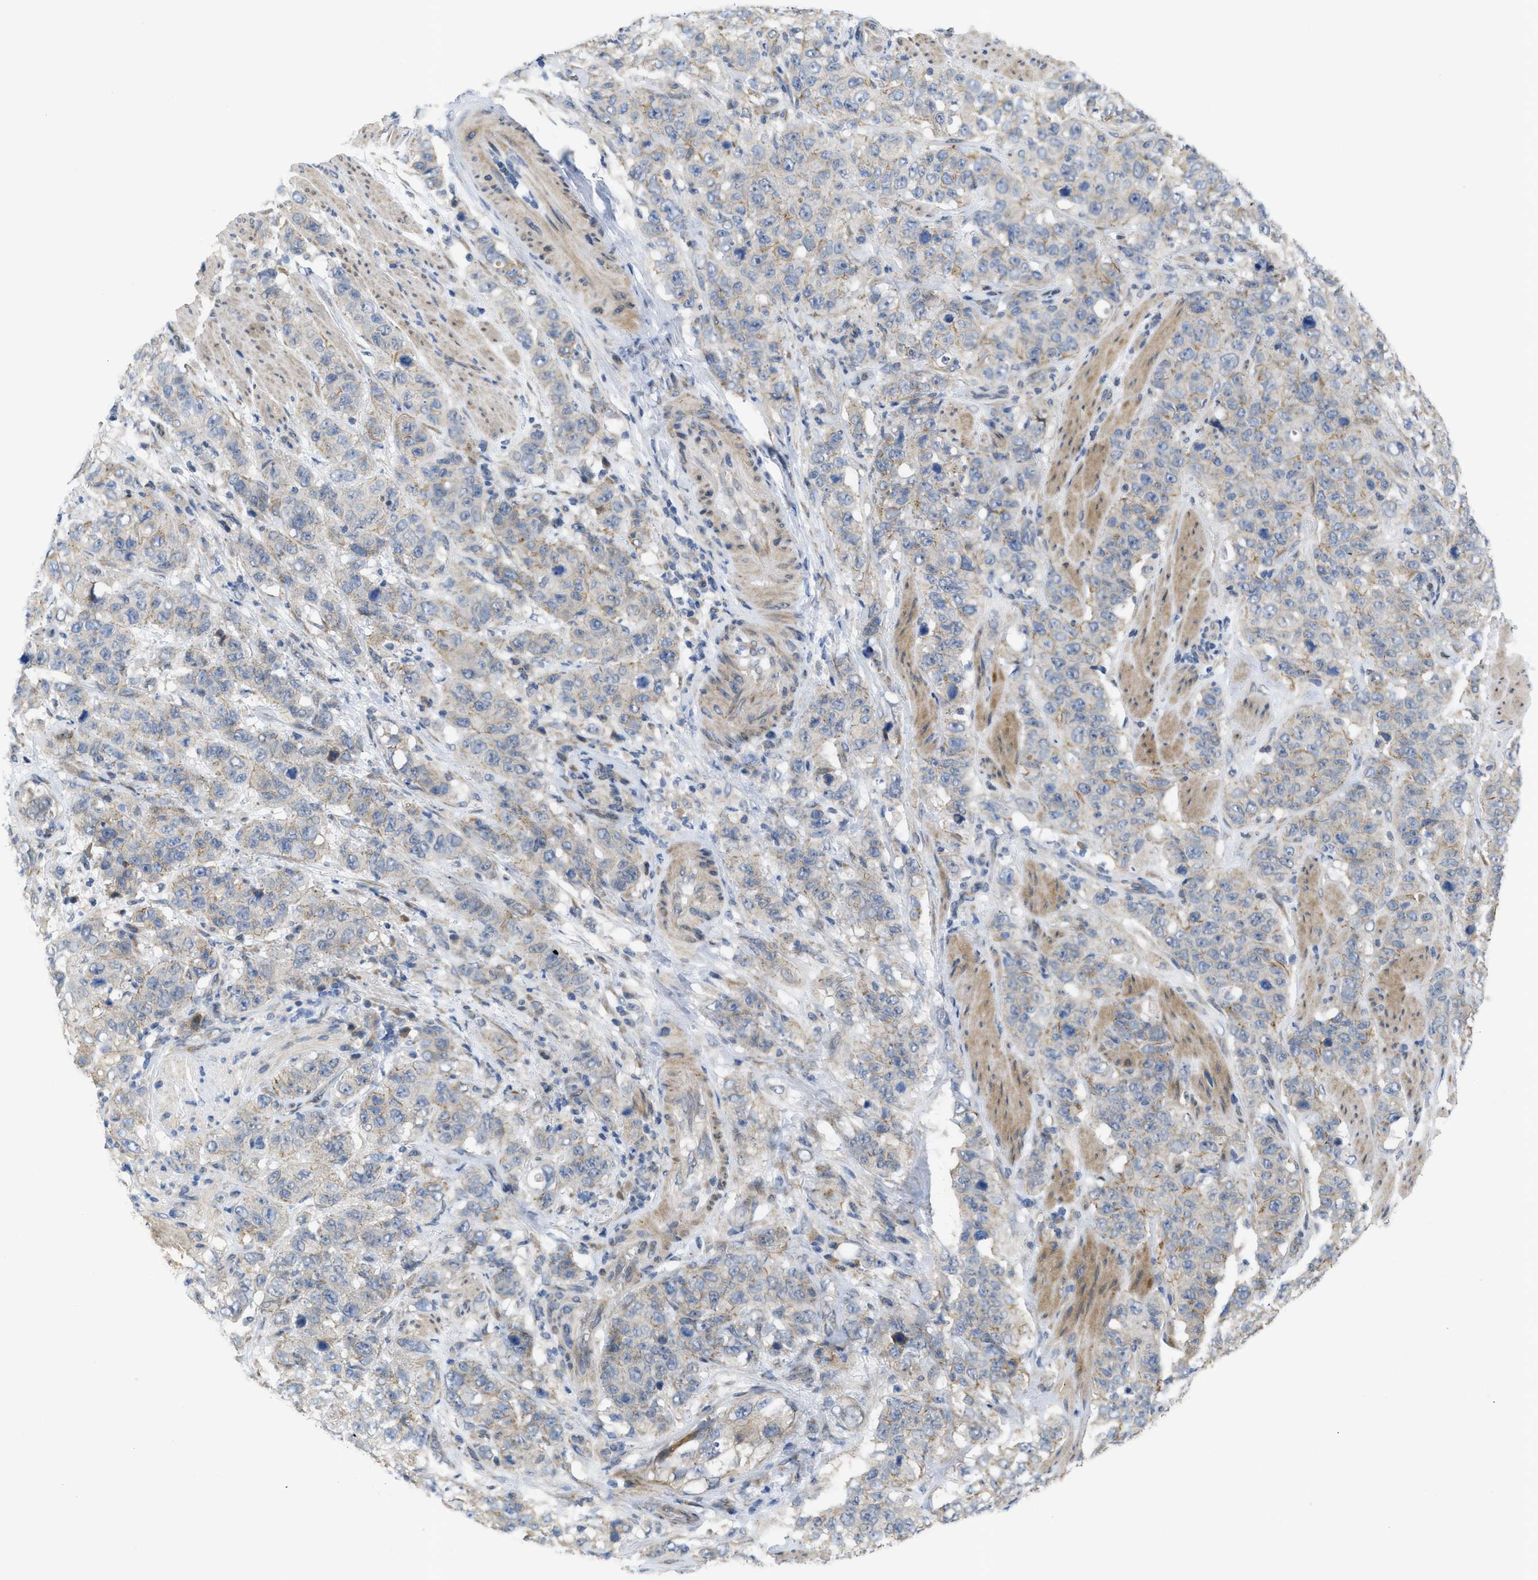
{"staining": {"intensity": "weak", "quantity": "<25%", "location": "cytoplasmic/membranous"}, "tissue": "stomach cancer", "cell_type": "Tumor cells", "image_type": "cancer", "snomed": [{"axis": "morphology", "description": "Adenocarcinoma, NOS"}, {"axis": "topography", "description": "Stomach"}], "caption": "Immunohistochemical staining of human stomach cancer displays no significant expression in tumor cells. (DAB immunohistochemistry (IHC) visualized using brightfield microscopy, high magnification).", "gene": "CDPF1", "patient": {"sex": "male", "age": 48}}